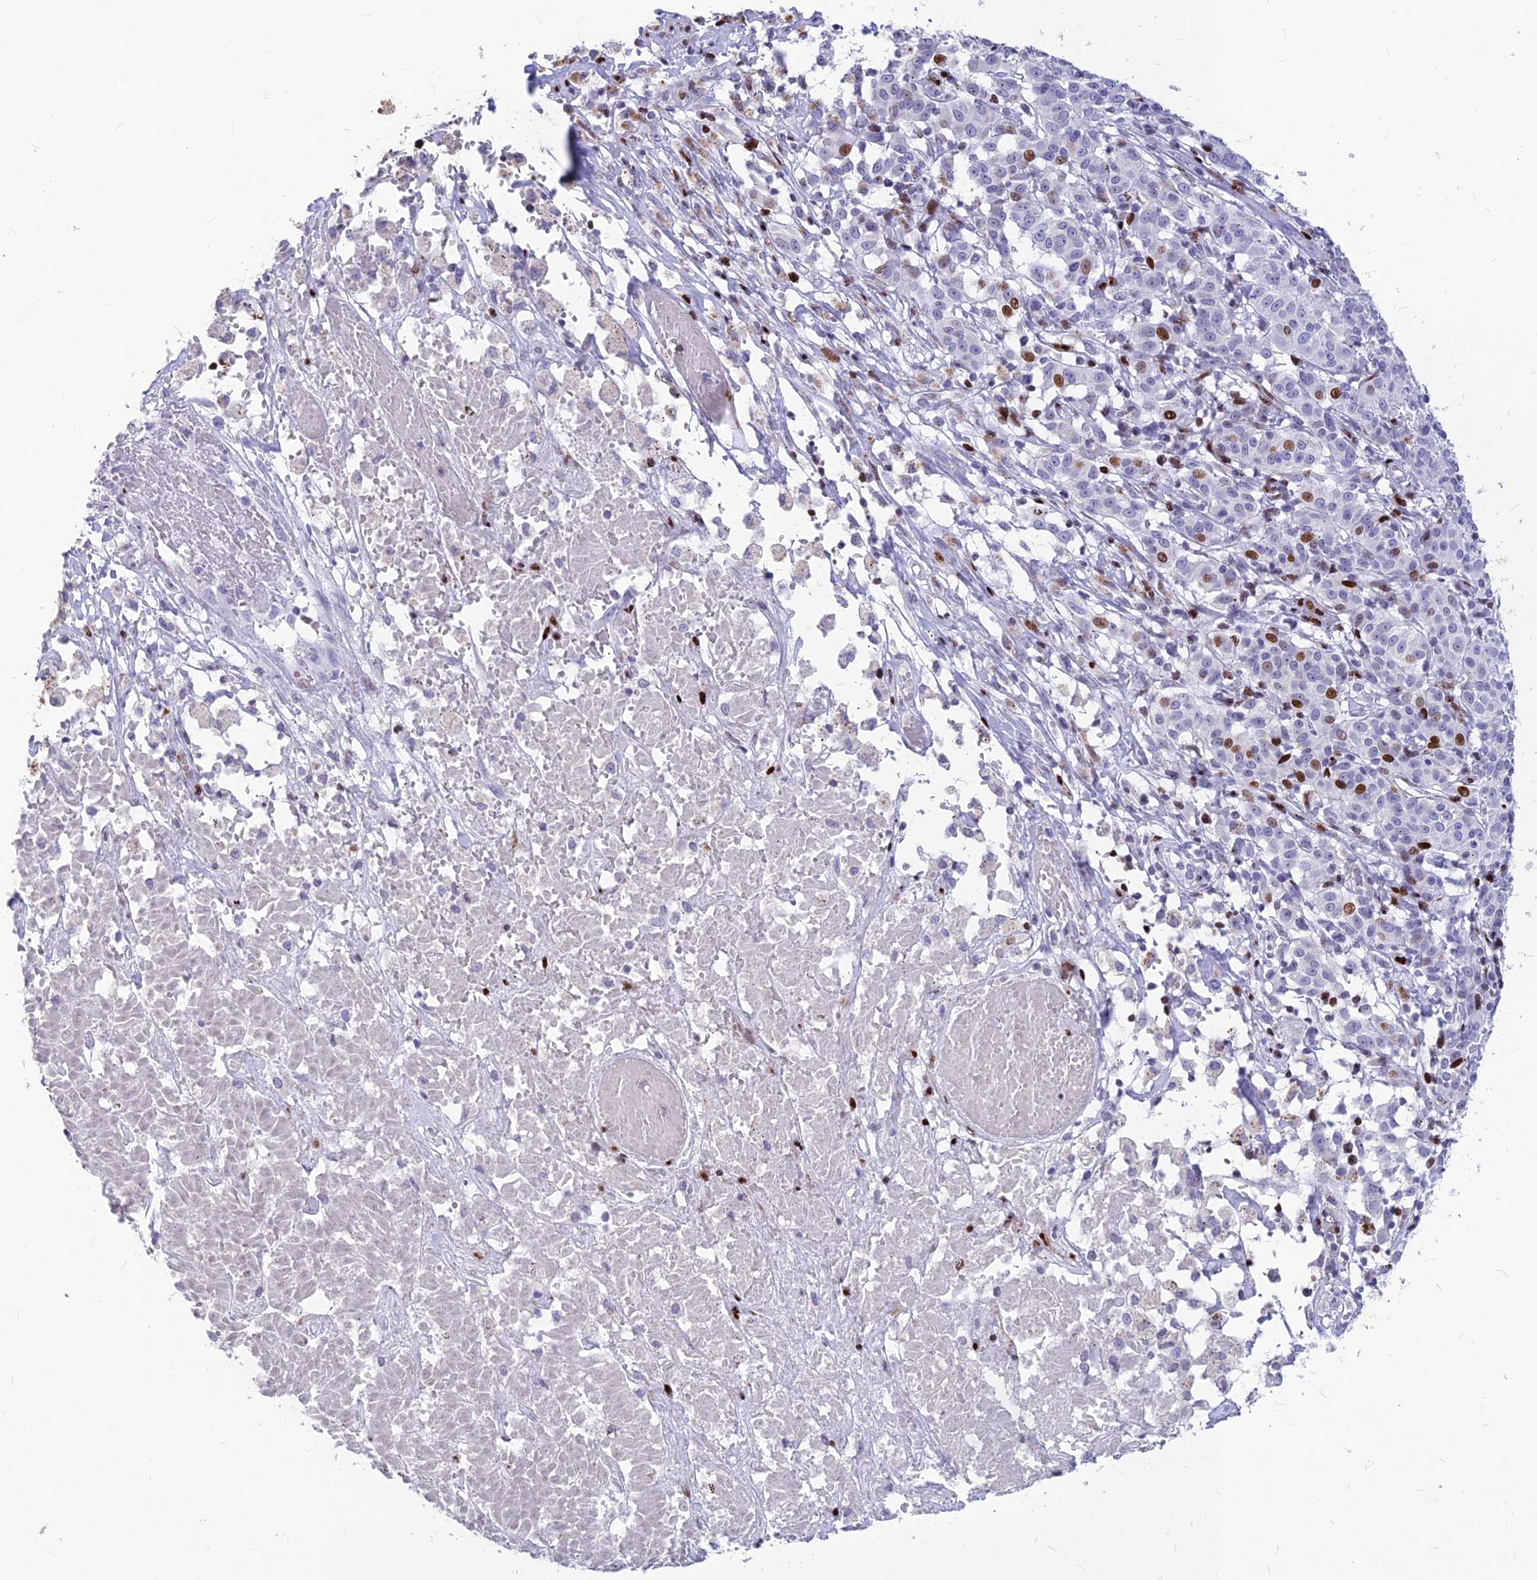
{"staining": {"intensity": "negative", "quantity": "none", "location": "none"}, "tissue": "melanoma", "cell_type": "Tumor cells", "image_type": "cancer", "snomed": [{"axis": "morphology", "description": "Malignant melanoma, NOS"}, {"axis": "topography", "description": "Skin"}], "caption": "Immunohistochemical staining of malignant melanoma shows no significant positivity in tumor cells.", "gene": "PRPS1", "patient": {"sex": "female", "age": 72}}